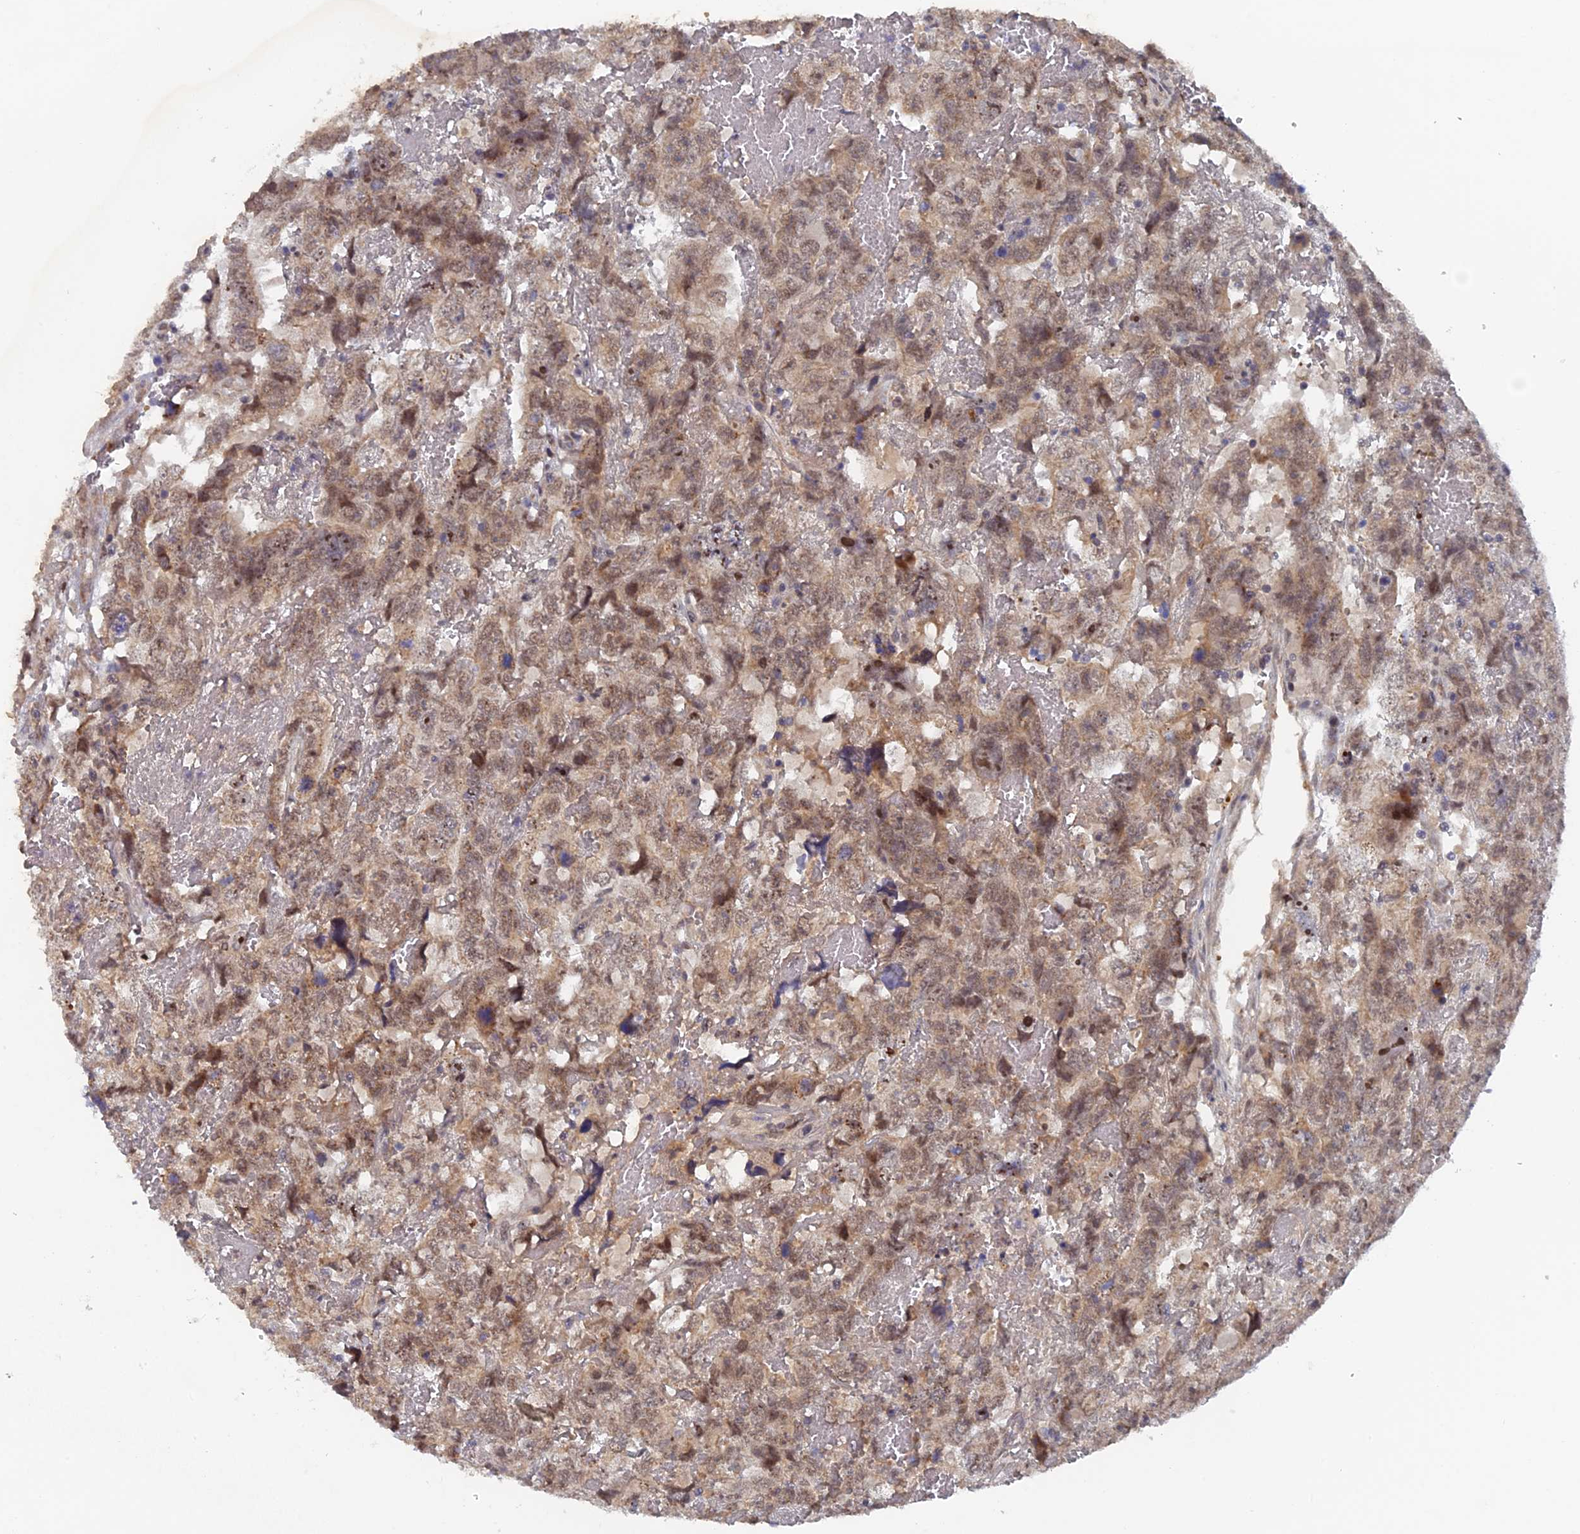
{"staining": {"intensity": "weak", "quantity": ">75%", "location": "cytoplasmic/membranous,nuclear"}, "tissue": "testis cancer", "cell_type": "Tumor cells", "image_type": "cancer", "snomed": [{"axis": "morphology", "description": "Carcinoma, Embryonal, NOS"}, {"axis": "topography", "description": "Testis"}], "caption": "This is a photomicrograph of immunohistochemistry (IHC) staining of testis embryonal carcinoma, which shows weak expression in the cytoplasmic/membranous and nuclear of tumor cells.", "gene": "MIGA2", "patient": {"sex": "male", "age": 45}}